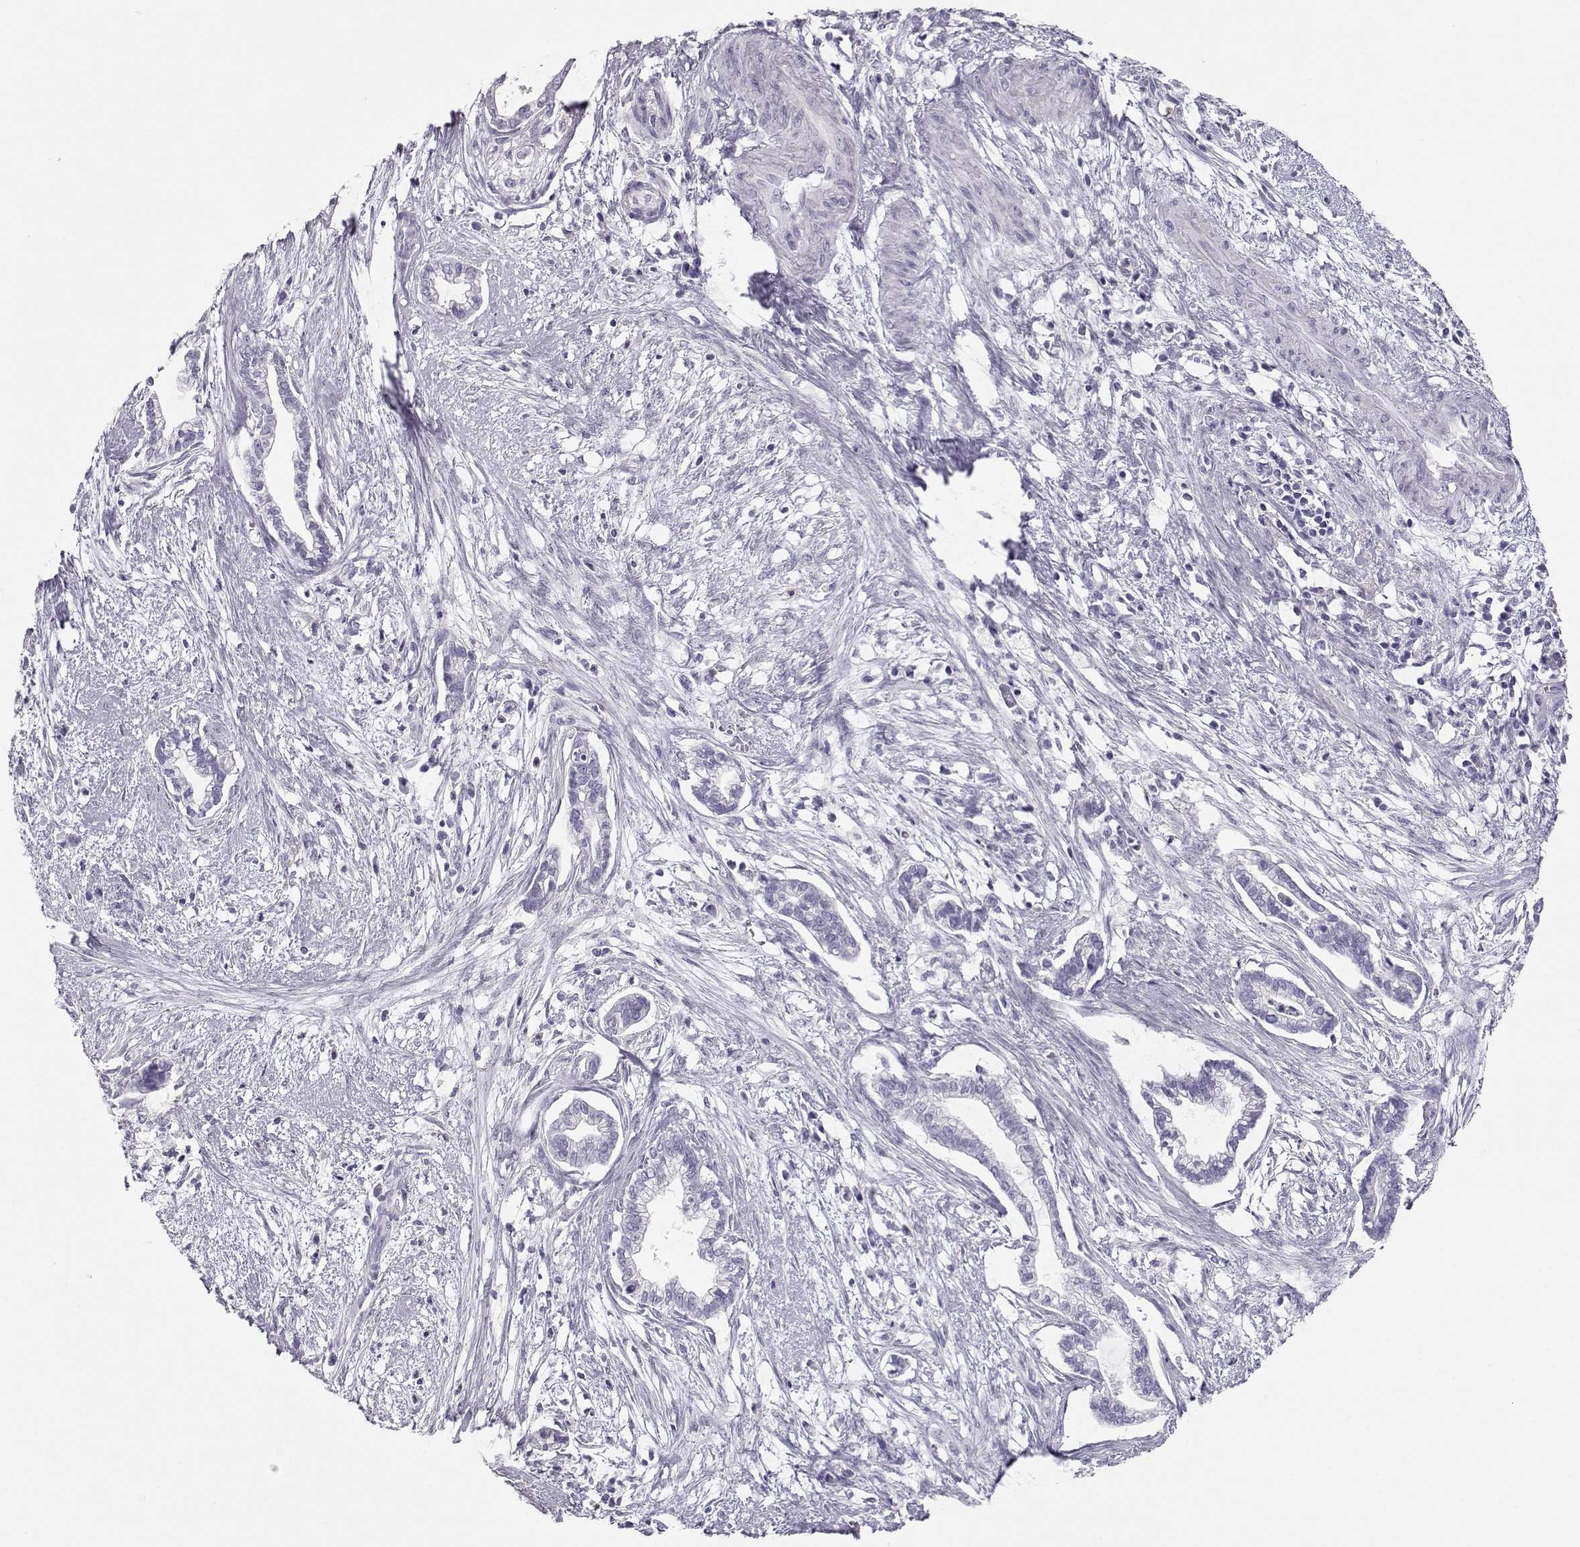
{"staining": {"intensity": "negative", "quantity": "none", "location": "none"}, "tissue": "cervical cancer", "cell_type": "Tumor cells", "image_type": "cancer", "snomed": [{"axis": "morphology", "description": "Adenocarcinoma, NOS"}, {"axis": "topography", "description": "Cervix"}], "caption": "The IHC histopathology image has no significant positivity in tumor cells of cervical cancer tissue.", "gene": "MIP", "patient": {"sex": "female", "age": 62}}